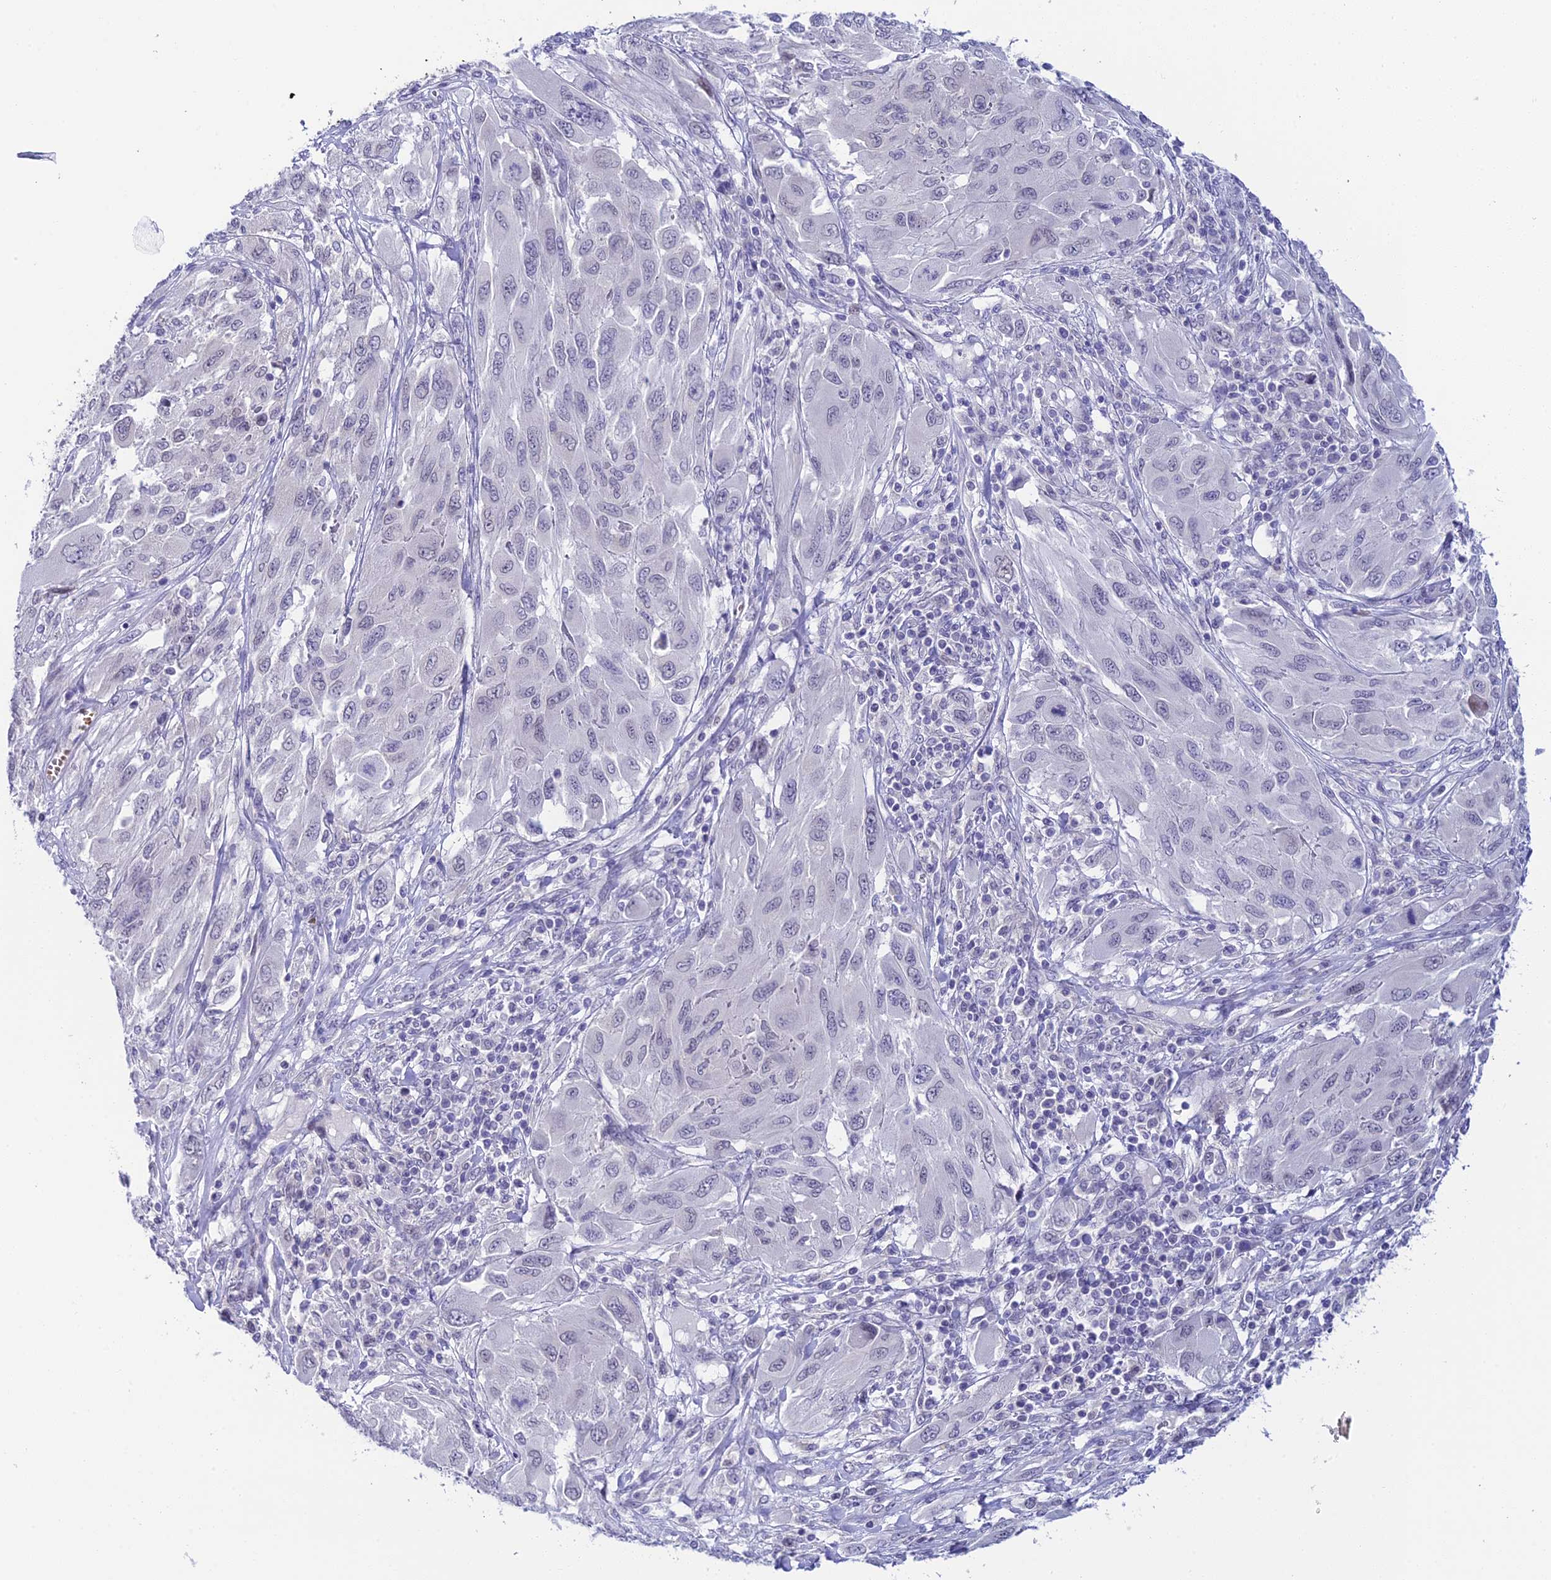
{"staining": {"intensity": "negative", "quantity": "none", "location": "none"}, "tissue": "melanoma", "cell_type": "Tumor cells", "image_type": "cancer", "snomed": [{"axis": "morphology", "description": "Malignant melanoma, NOS"}, {"axis": "topography", "description": "Skin"}], "caption": "Protein analysis of melanoma shows no significant staining in tumor cells. The staining is performed using DAB (3,3'-diaminobenzidine) brown chromogen with nuclei counter-stained in using hematoxylin.", "gene": "RASGEF1B", "patient": {"sex": "female", "age": 91}}